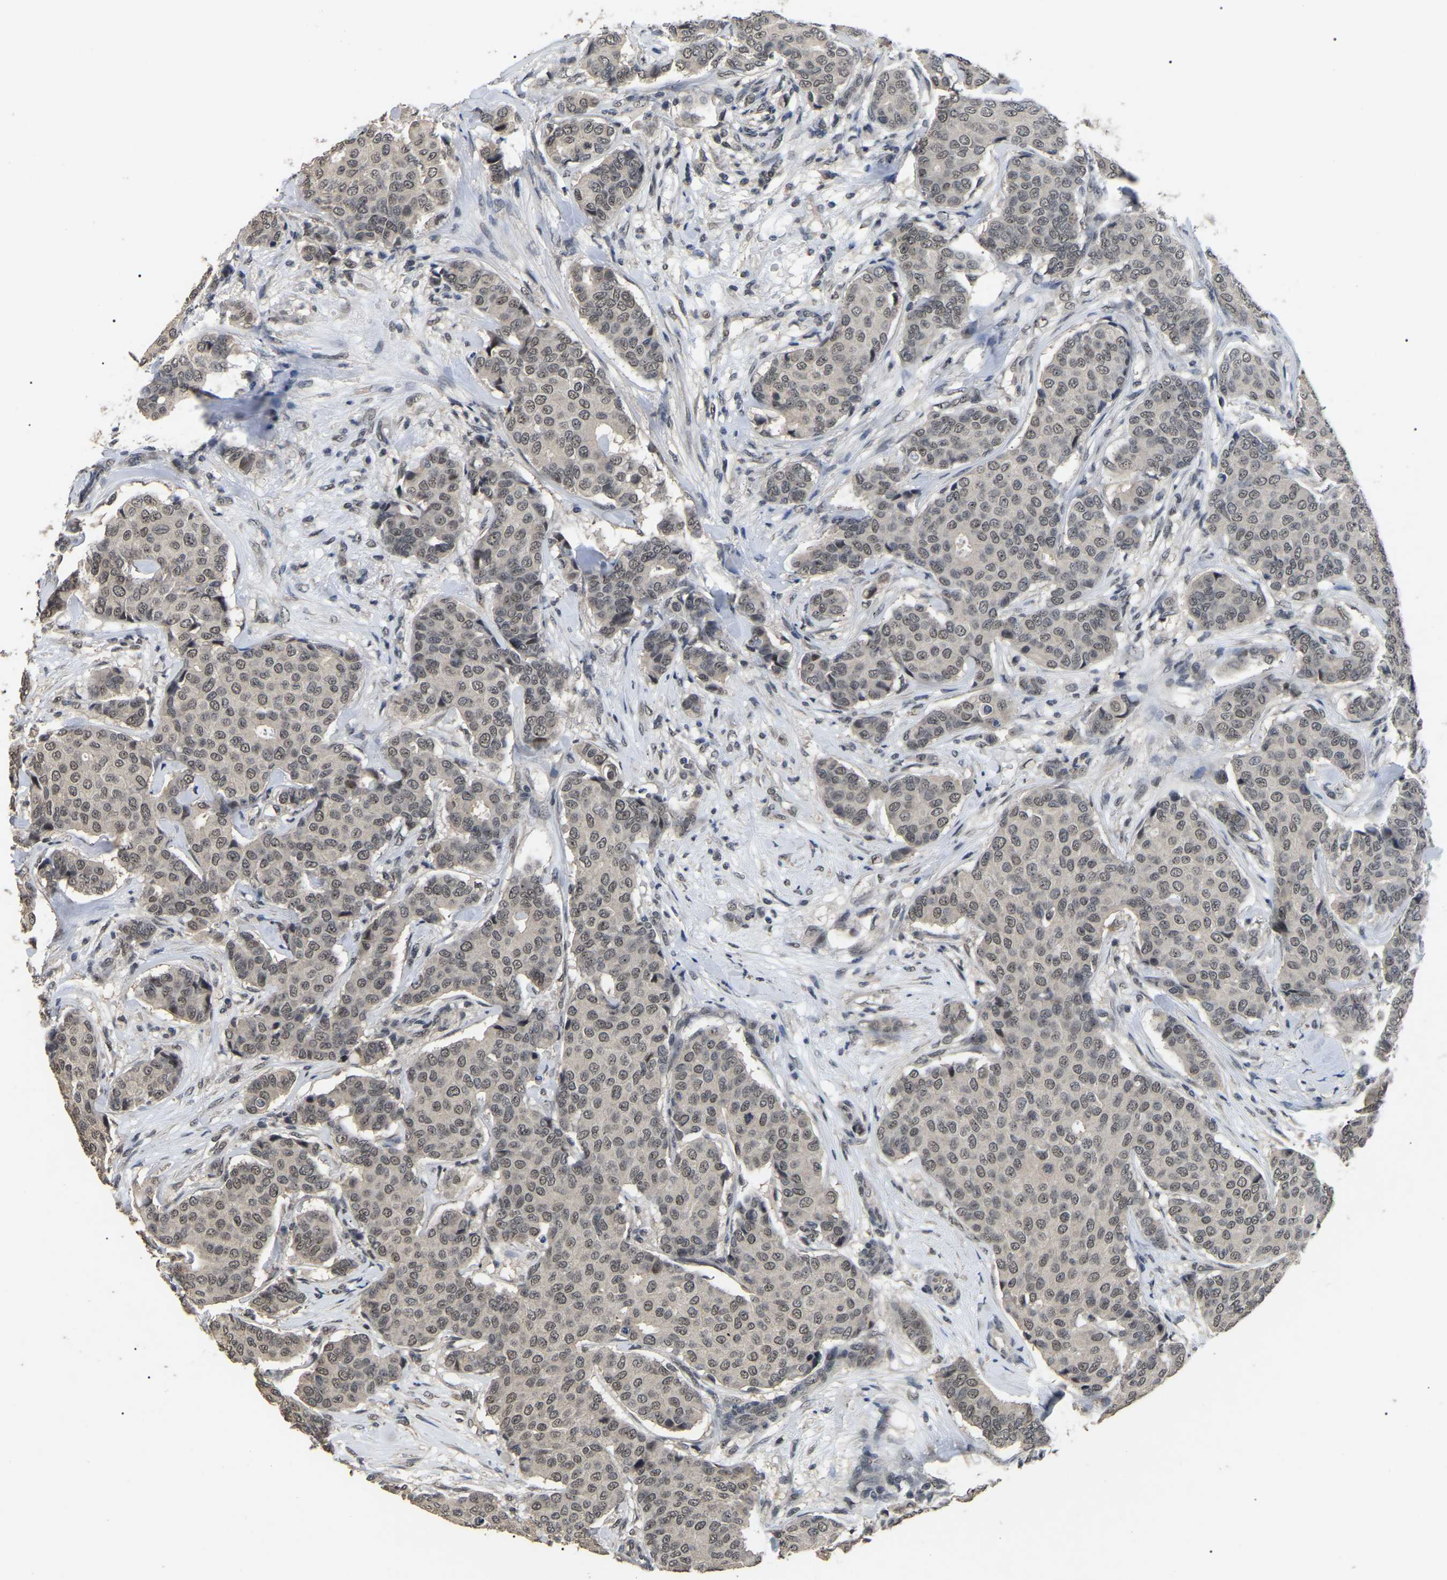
{"staining": {"intensity": "weak", "quantity": ">75%", "location": "nuclear"}, "tissue": "breast cancer", "cell_type": "Tumor cells", "image_type": "cancer", "snomed": [{"axis": "morphology", "description": "Duct carcinoma"}, {"axis": "topography", "description": "Breast"}], "caption": "About >75% of tumor cells in human breast intraductal carcinoma show weak nuclear protein expression as visualized by brown immunohistochemical staining.", "gene": "PPM1E", "patient": {"sex": "female", "age": 75}}